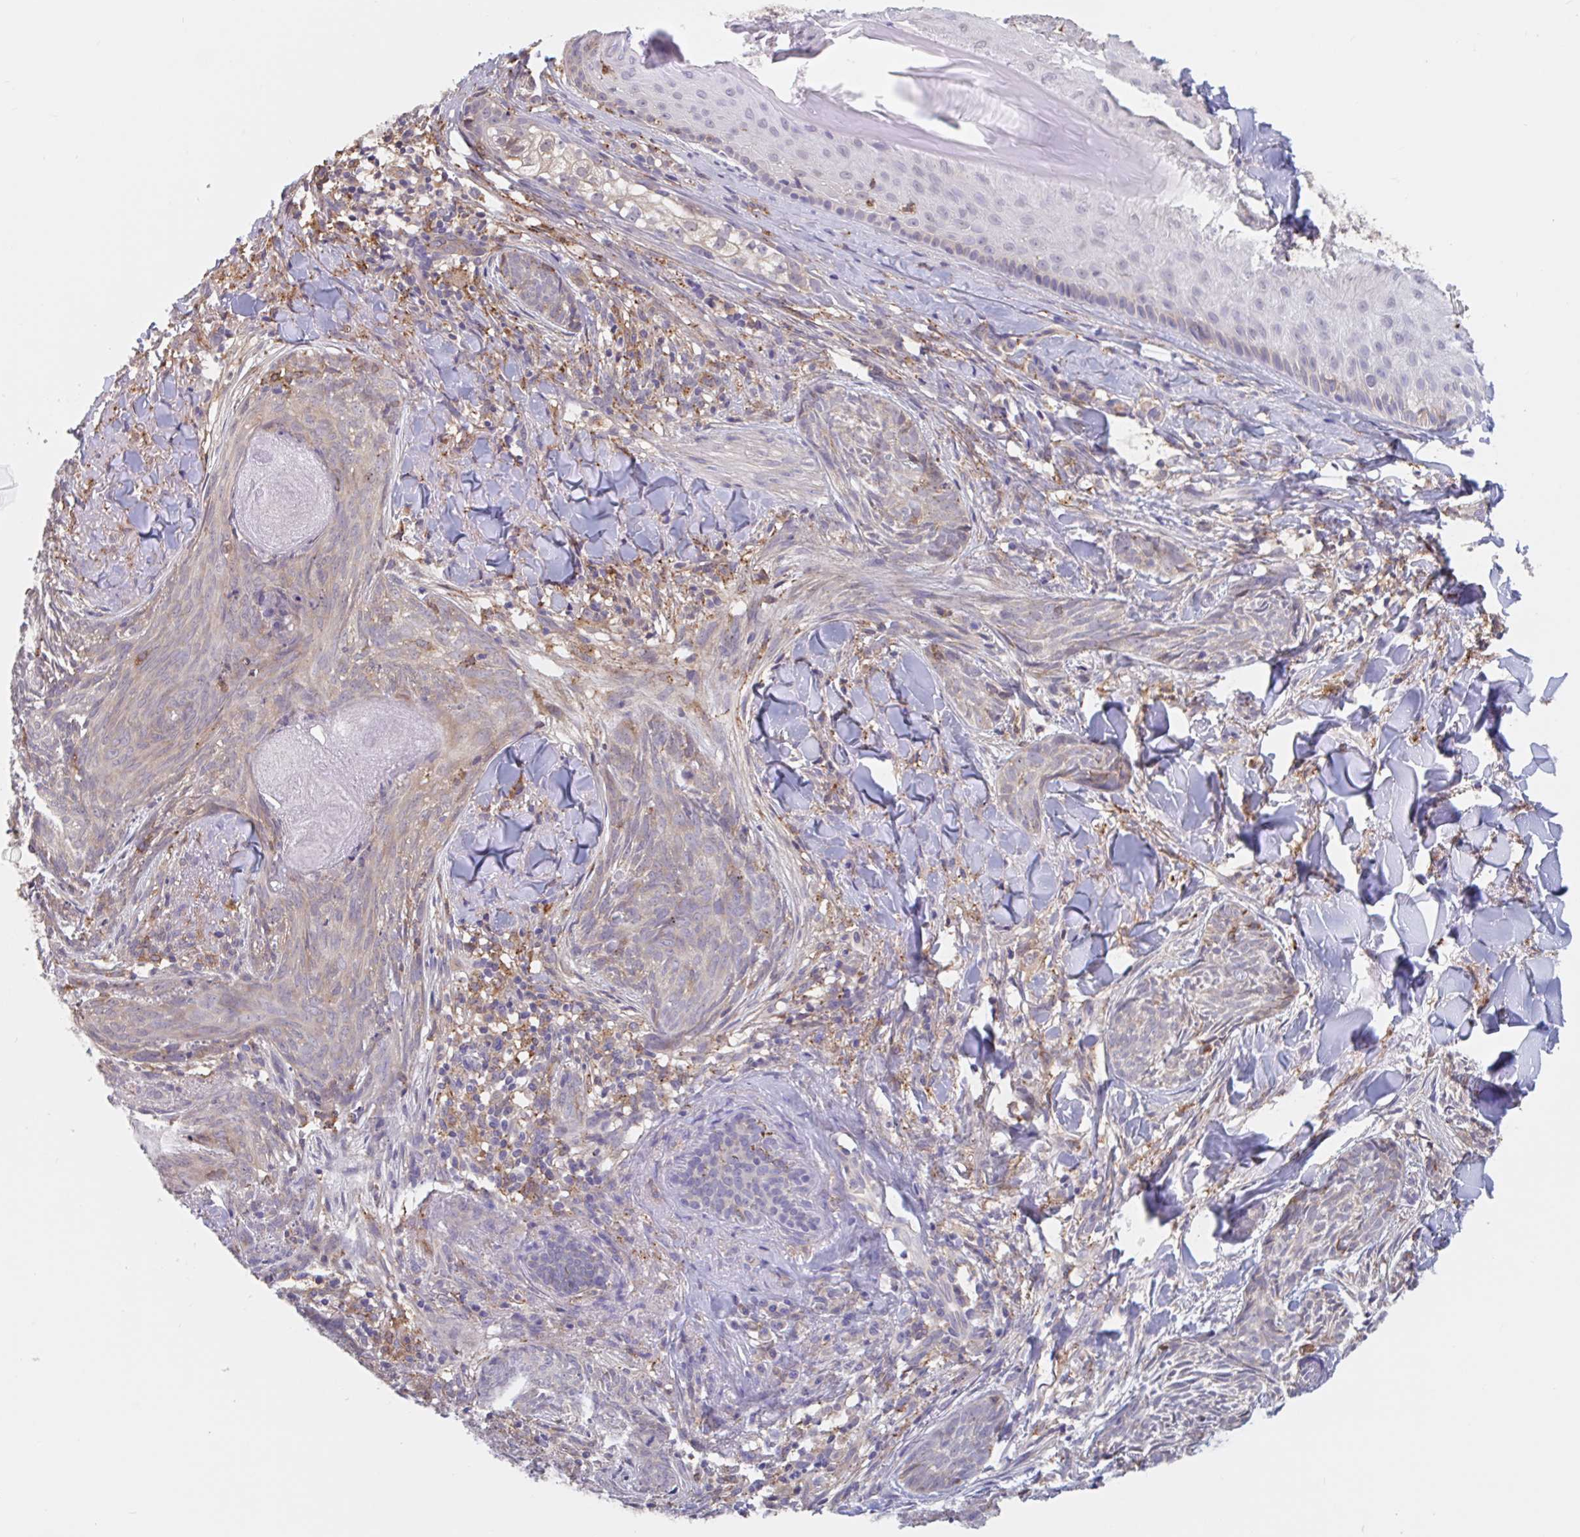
{"staining": {"intensity": "negative", "quantity": "none", "location": "none"}, "tissue": "skin cancer", "cell_type": "Tumor cells", "image_type": "cancer", "snomed": [{"axis": "morphology", "description": "Basal cell carcinoma"}, {"axis": "topography", "description": "Skin"}], "caption": "Tumor cells show no significant positivity in skin basal cell carcinoma. (DAB IHC visualized using brightfield microscopy, high magnification).", "gene": "SNX8", "patient": {"sex": "female", "age": 93}}